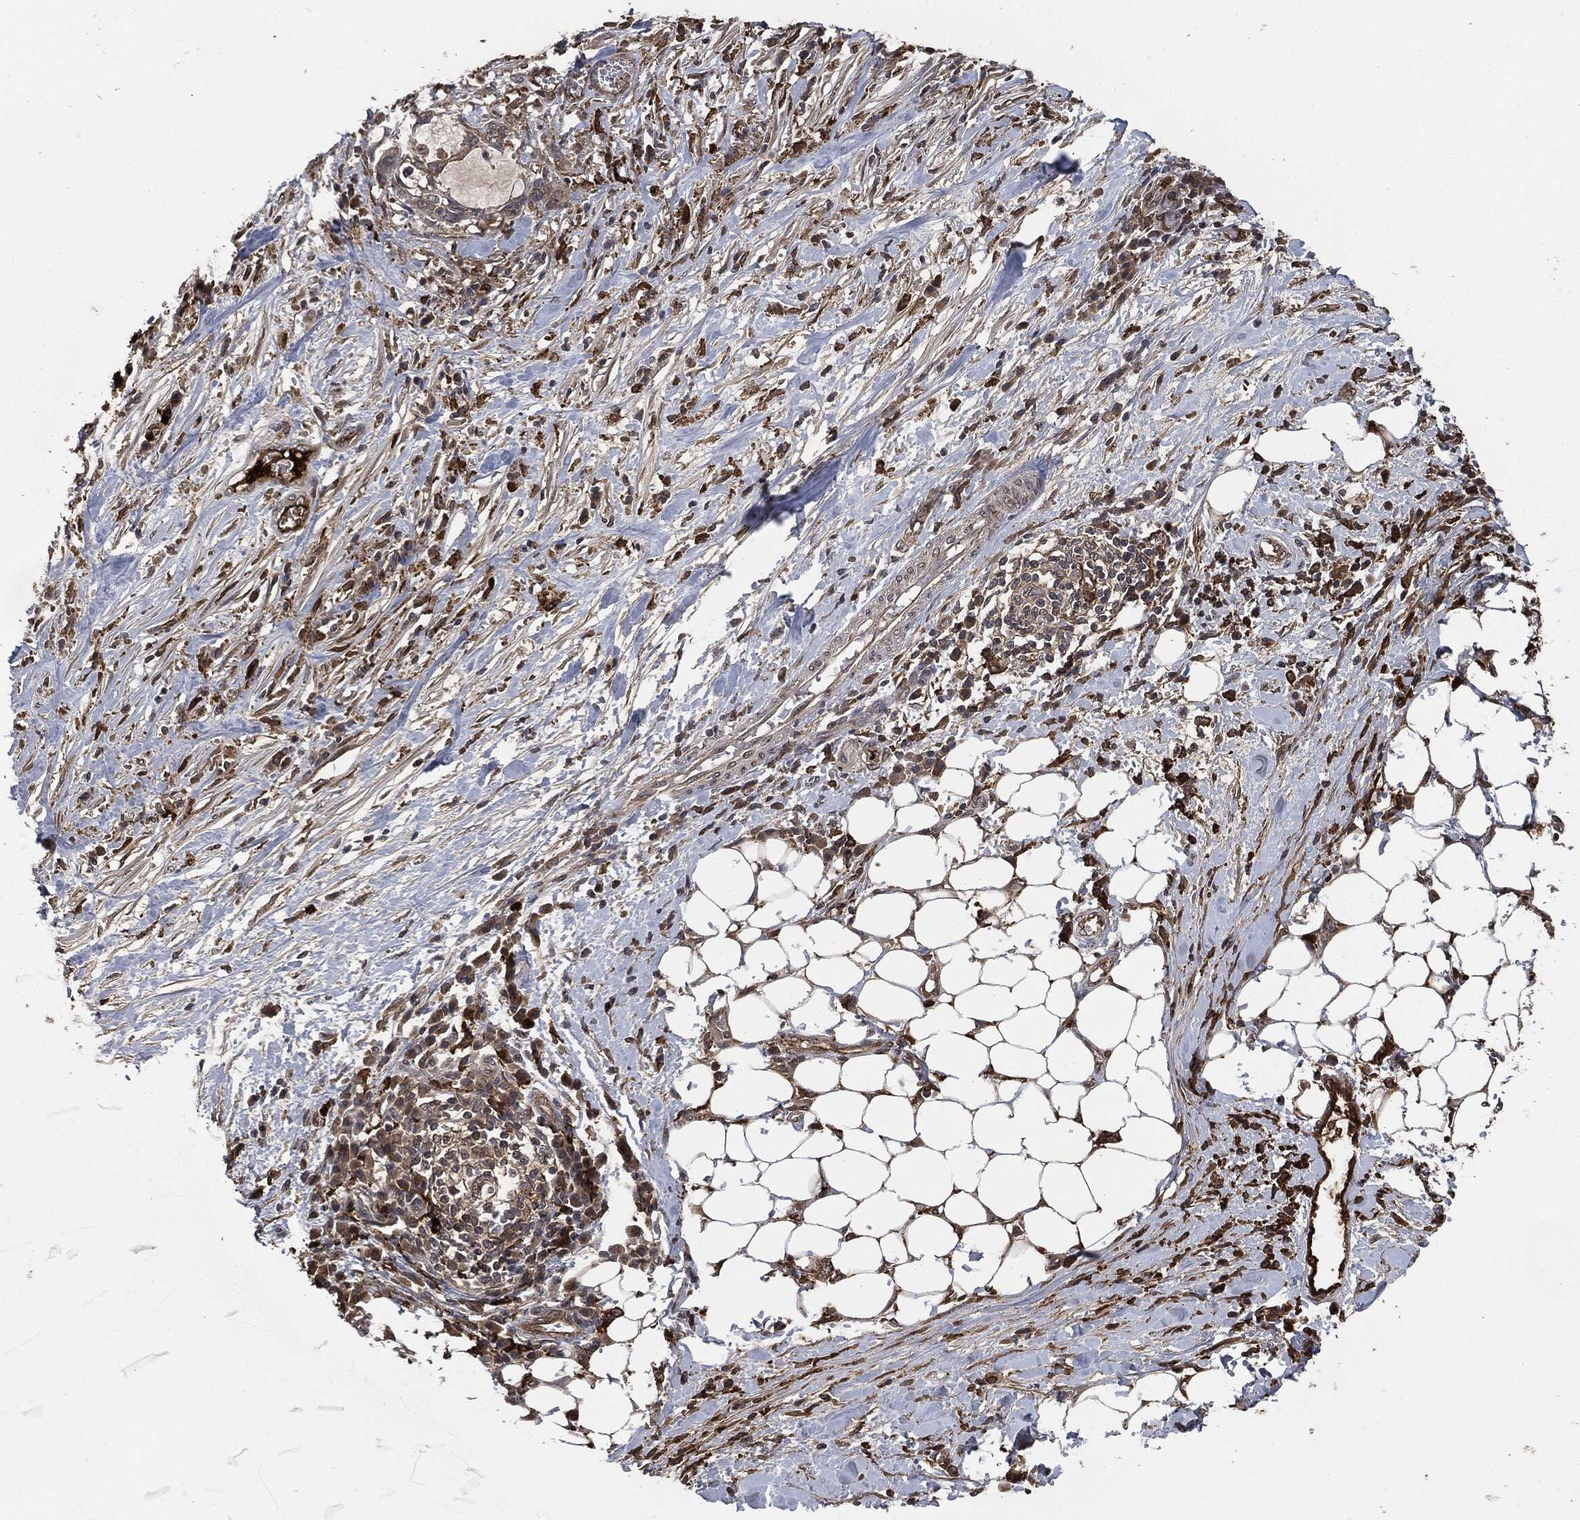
{"staining": {"intensity": "negative", "quantity": "none", "location": "none"}, "tissue": "stomach cancer", "cell_type": "Tumor cells", "image_type": "cancer", "snomed": [{"axis": "morphology", "description": "Adenocarcinoma, NOS"}, {"axis": "topography", "description": "Stomach"}], "caption": "Human adenocarcinoma (stomach) stained for a protein using IHC exhibits no staining in tumor cells.", "gene": "CRABP2", "patient": {"sex": "male", "age": 54}}